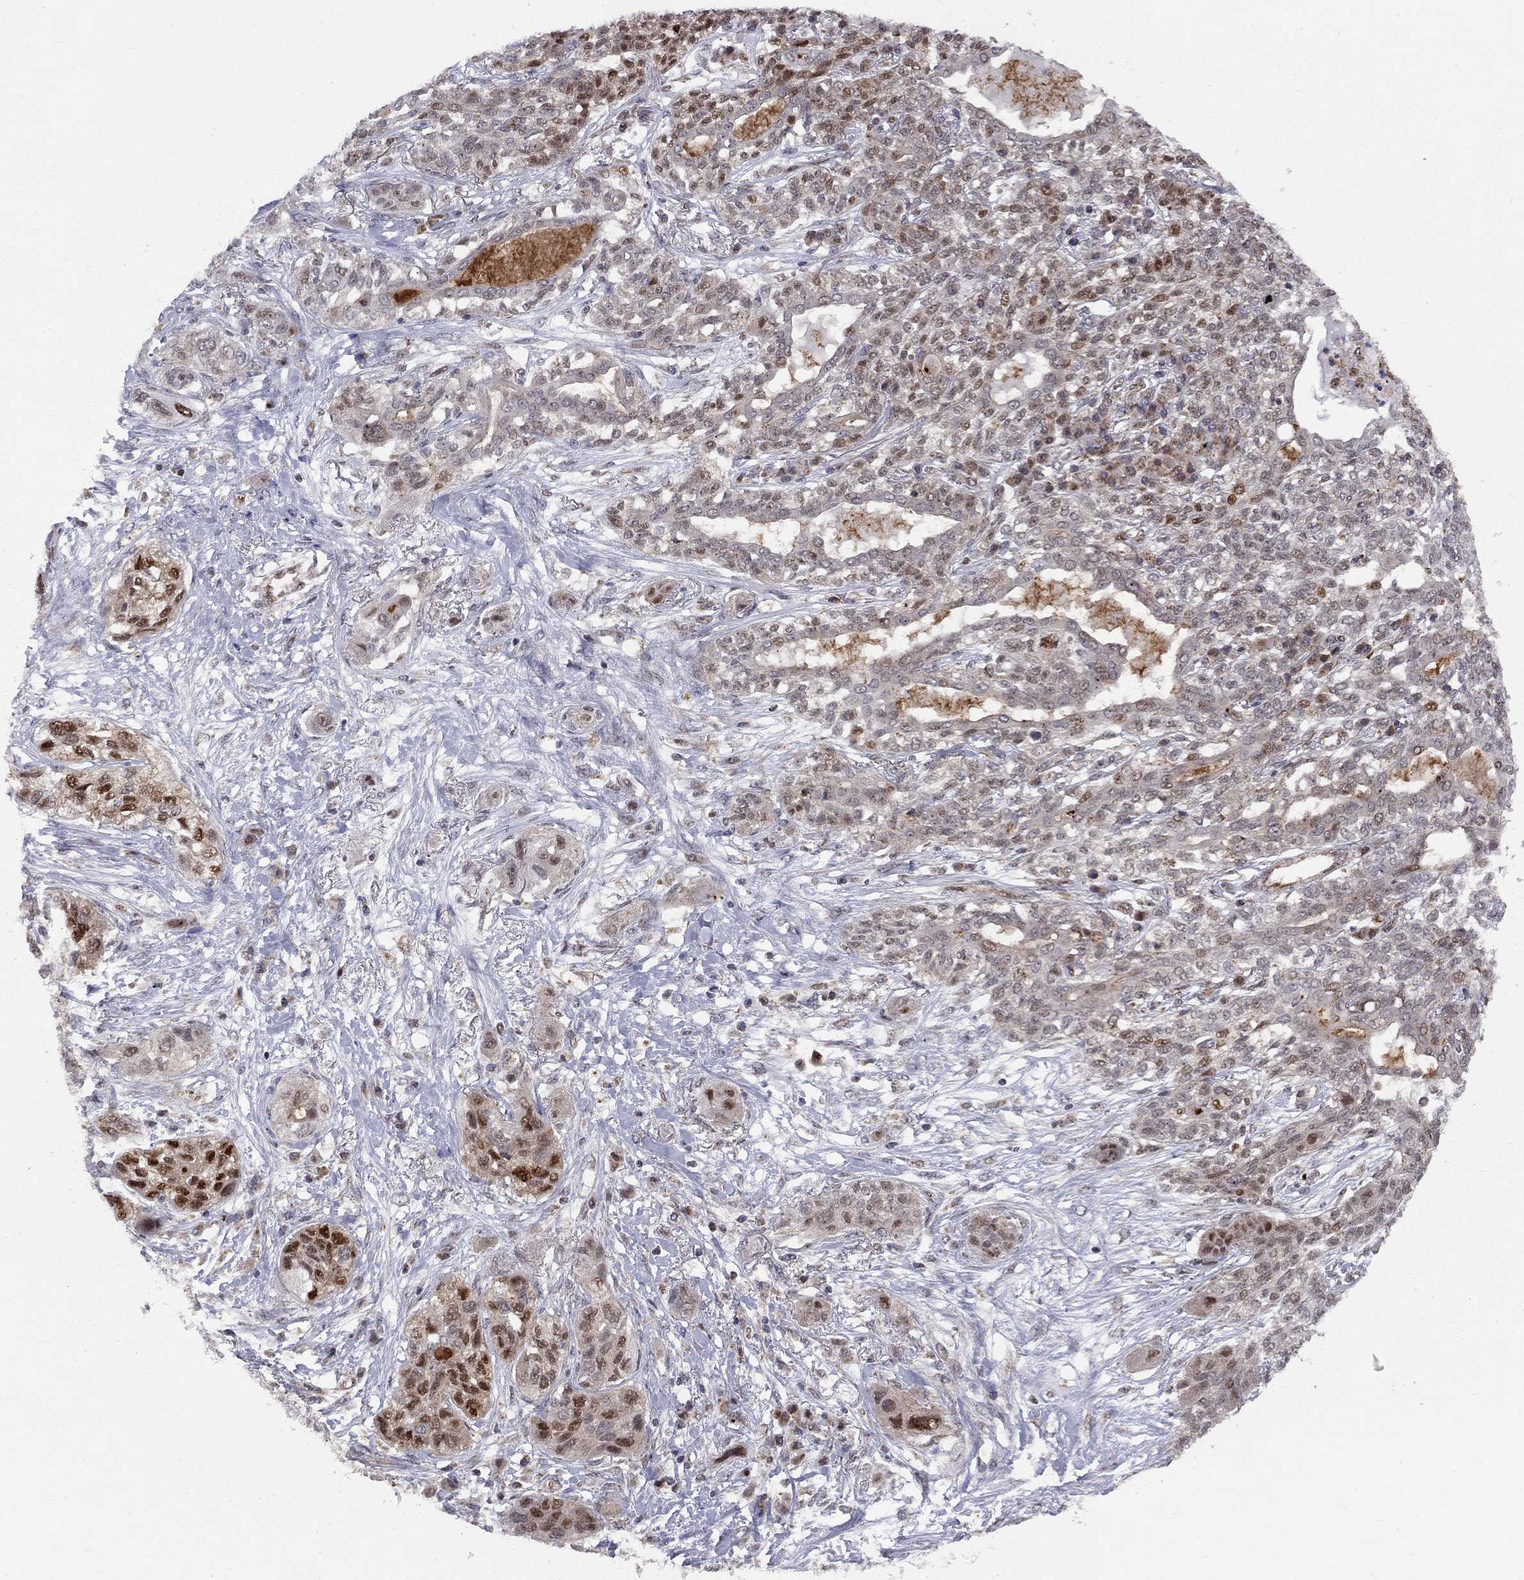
{"staining": {"intensity": "strong", "quantity": "<25%", "location": "nuclear"}, "tissue": "lung cancer", "cell_type": "Tumor cells", "image_type": "cancer", "snomed": [{"axis": "morphology", "description": "Squamous cell carcinoma, NOS"}, {"axis": "topography", "description": "Lung"}], "caption": "Lung cancer (squamous cell carcinoma) tissue demonstrates strong nuclear staining in about <25% of tumor cells, visualized by immunohistochemistry.", "gene": "ELOB", "patient": {"sex": "female", "age": 70}}